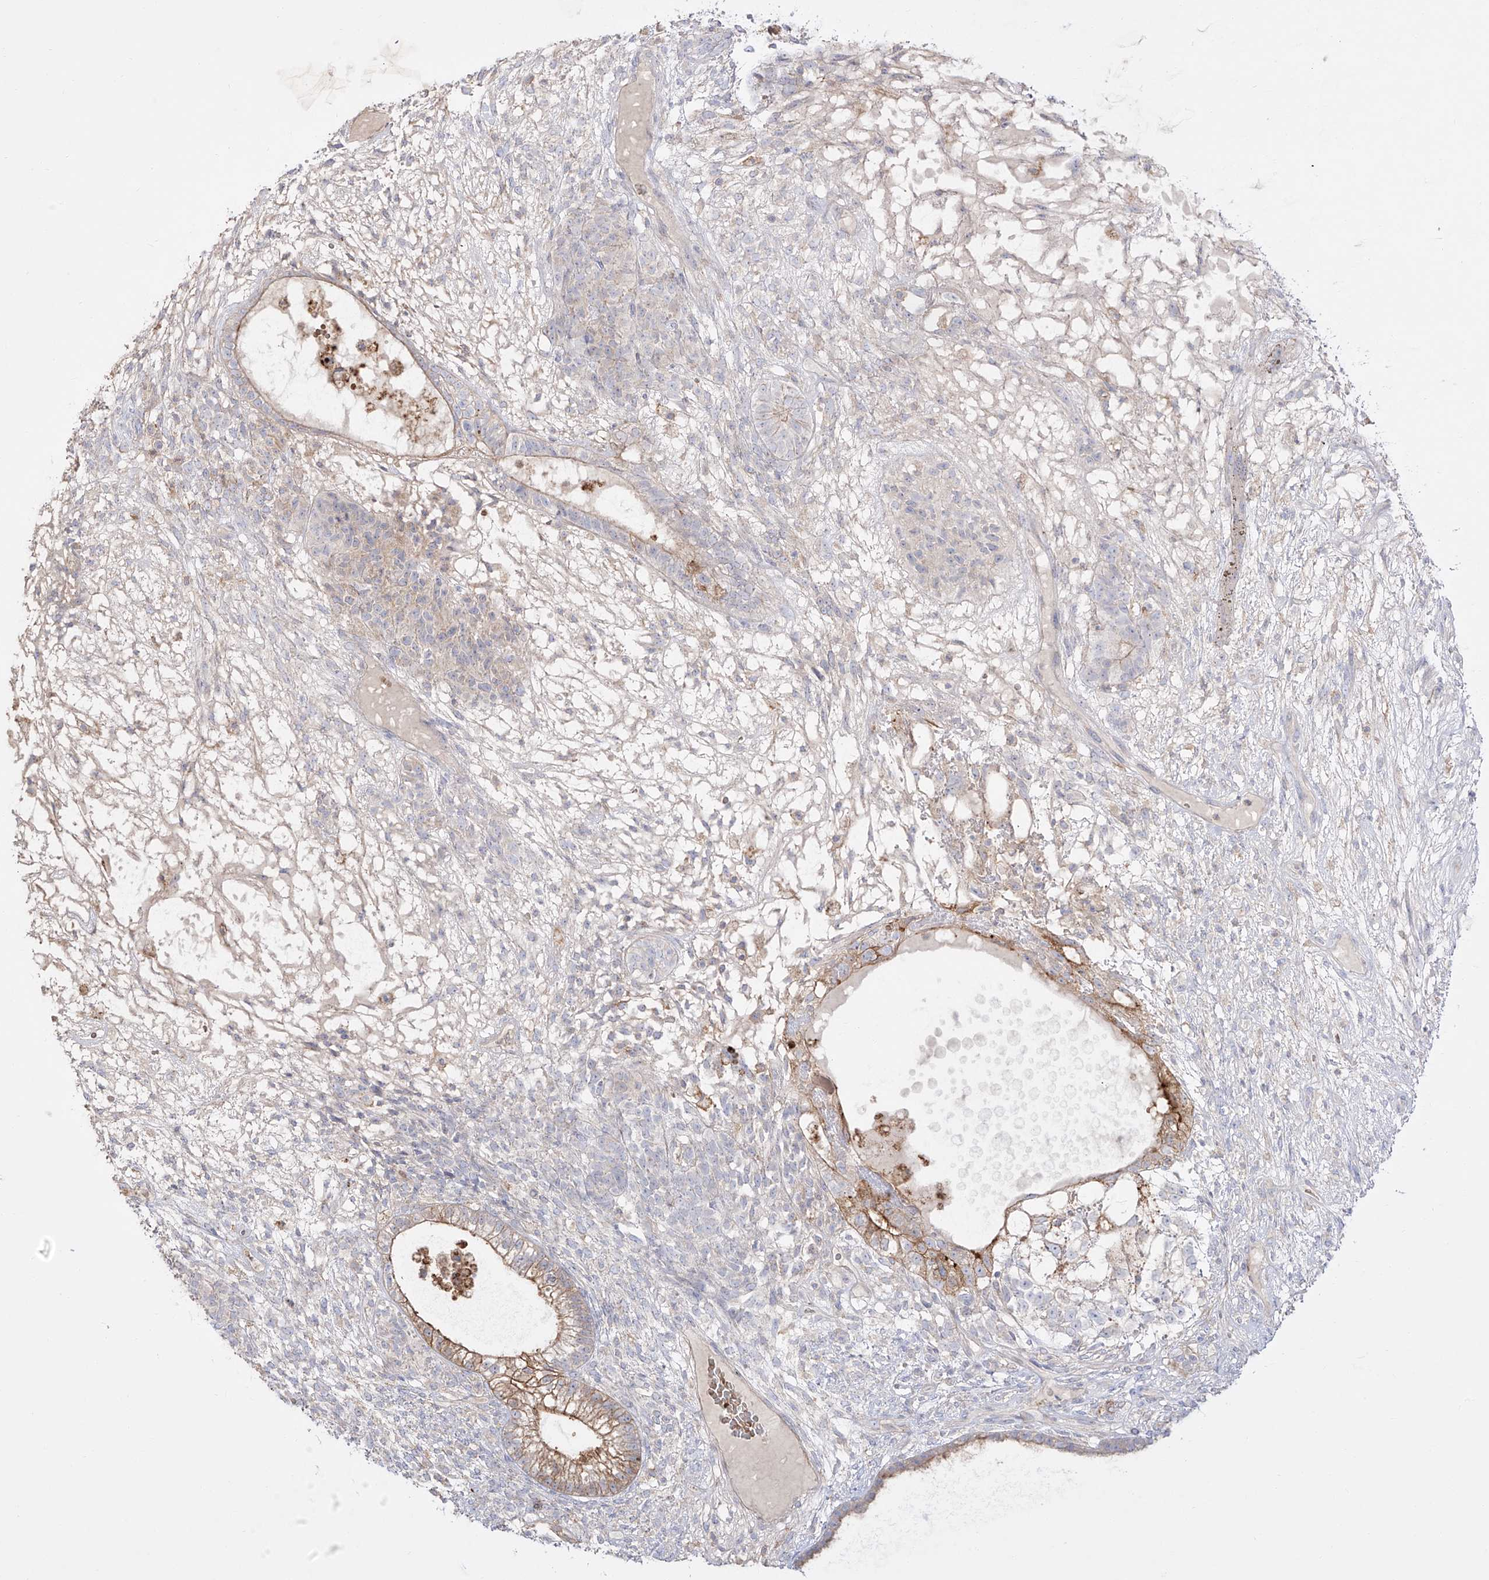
{"staining": {"intensity": "weak", "quantity": "<25%", "location": "cytoplasmic/membranous"}, "tissue": "testis cancer", "cell_type": "Tumor cells", "image_type": "cancer", "snomed": [{"axis": "morphology", "description": "Seminoma, NOS"}, {"axis": "morphology", "description": "Carcinoma, Embryonal, NOS"}, {"axis": "topography", "description": "Testis"}], "caption": "A photomicrograph of human testis seminoma is negative for staining in tumor cells.", "gene": "ZGRF1", "patient": {"sex": "male", "age": 28}}